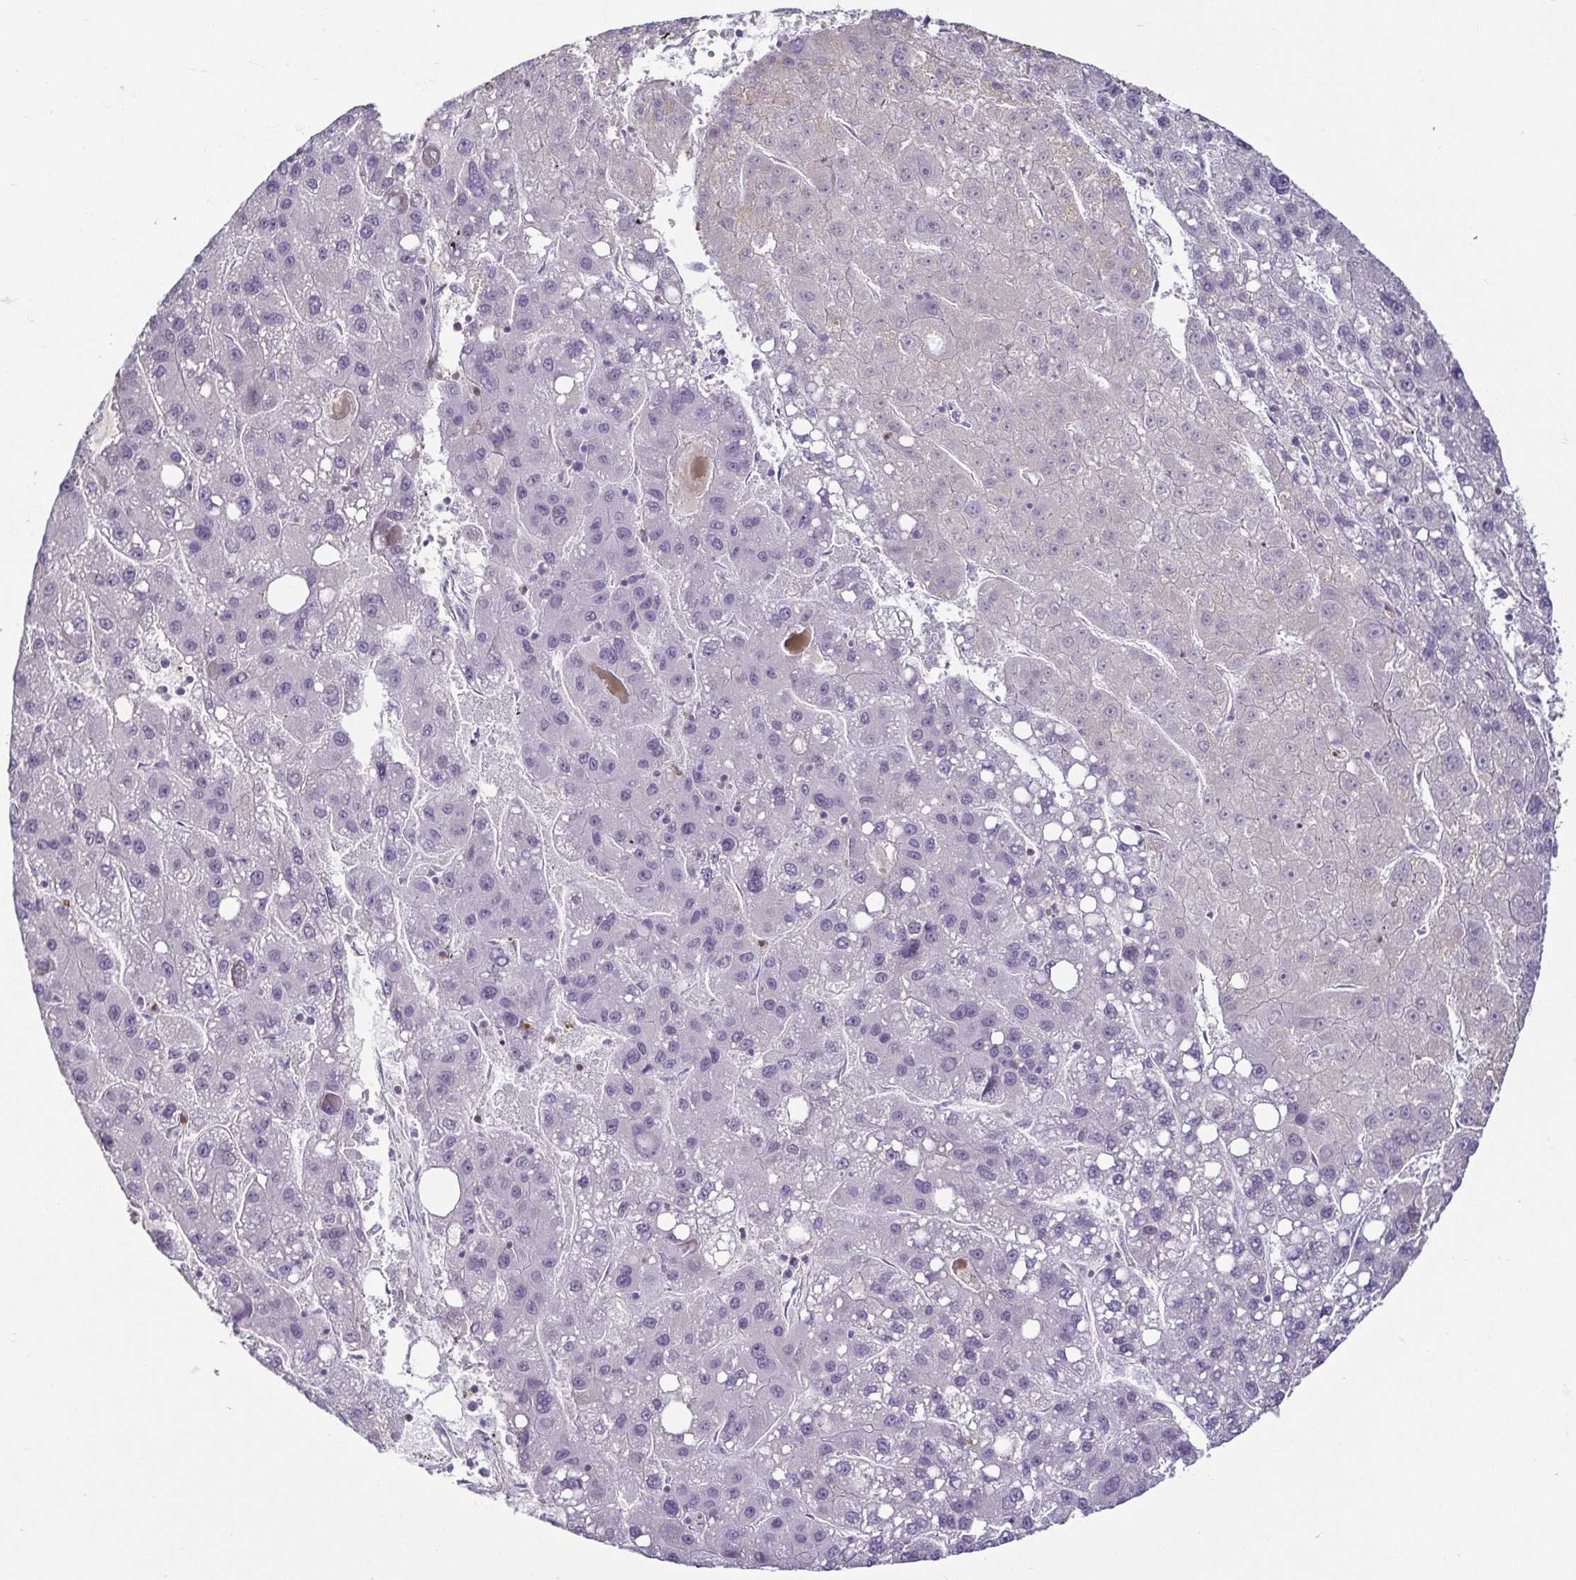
{"staining": {"intensity": "negative", "quantity": "none", "location": "none"}, "tissue": "liver cancer", "cell_type": "Tumor cells", "image_type": "cancer", "snomed": [{"axis": "morphology", "description": "Carcinoma, Hepatocellular, NOS"}, {"axis": "topography", "description": "Liver"}], "caption": "IHC photomicrograph of neoplastic tissue: liver hepatocellular carcinoma stained with DAB (3,3'-diaminobenzidine) exhibits no significant protein positivity in tumor cells.", "gene": "HOPX", "patient": {"sex": "female", "age": 82}}